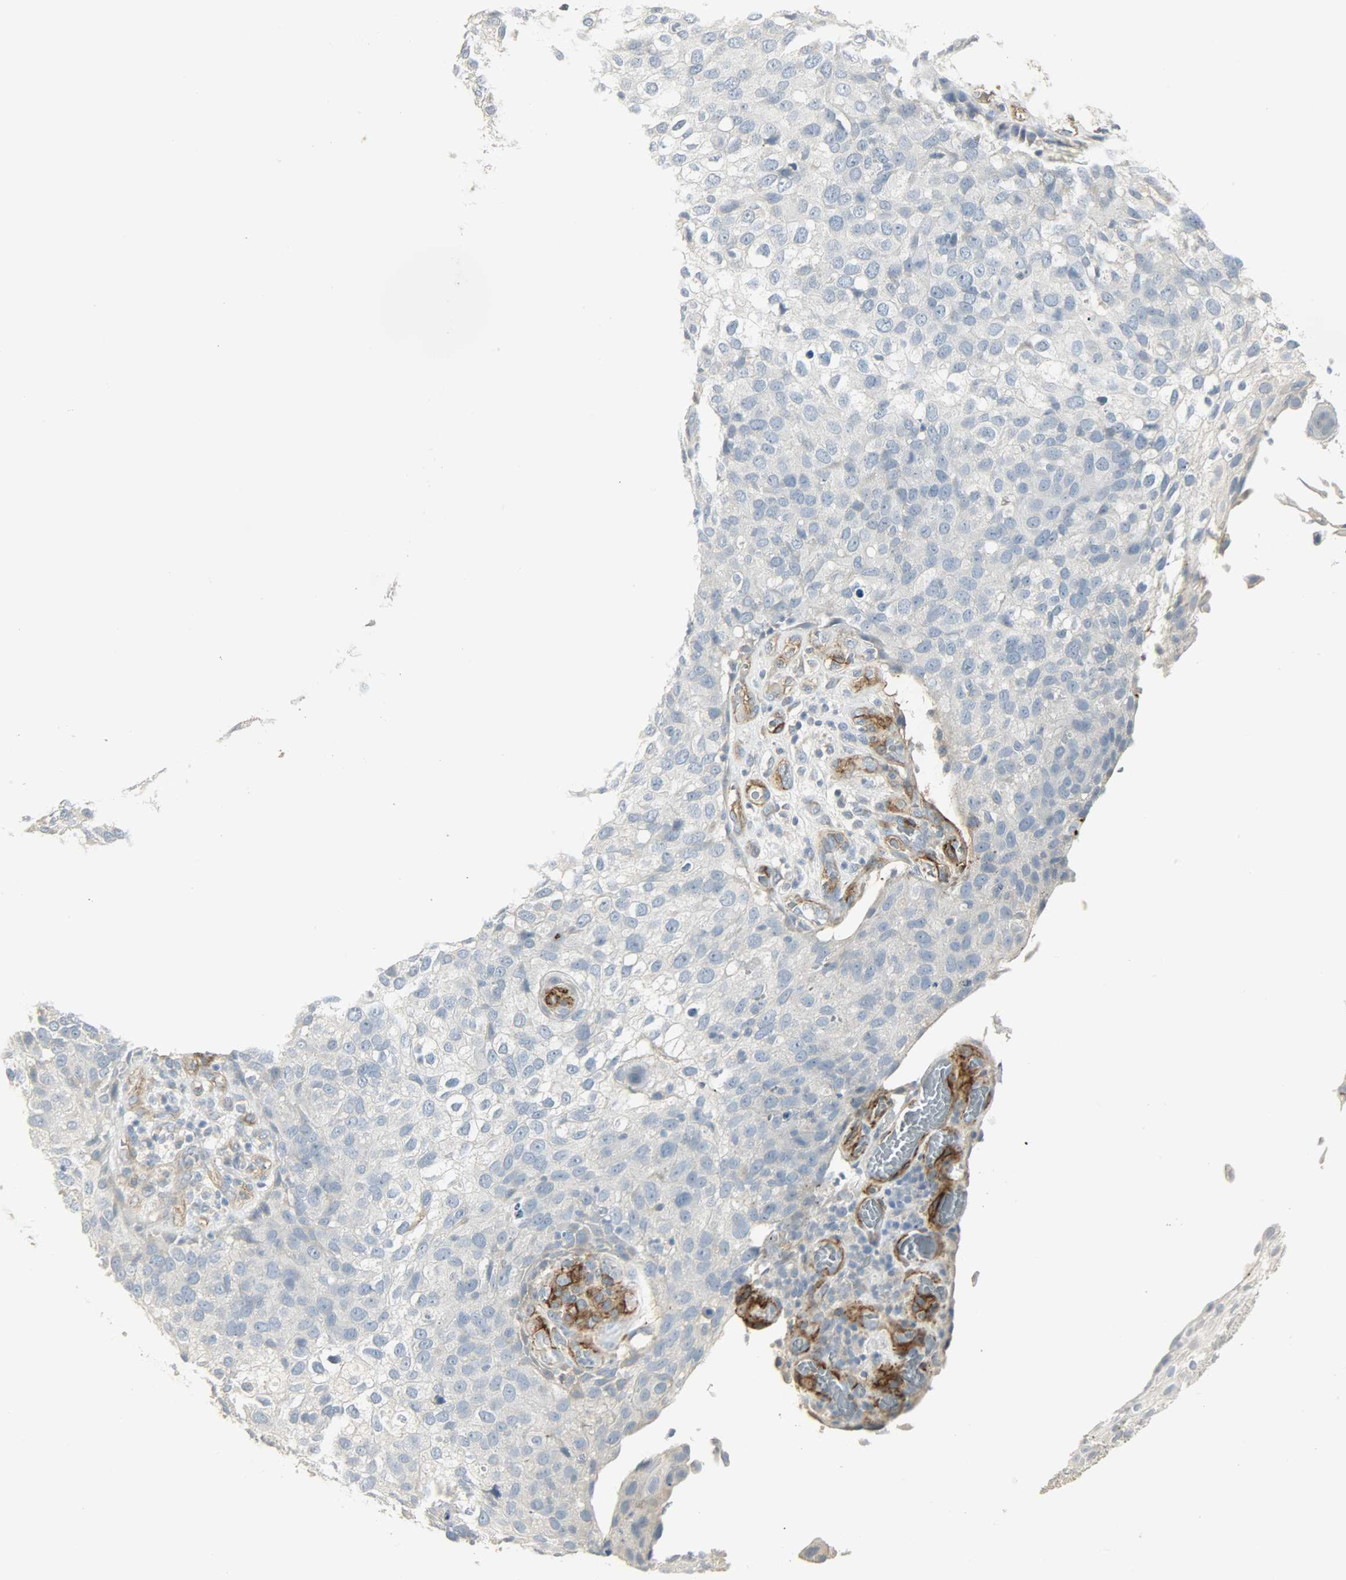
{"staining": {"intensity": "negative", "quantity": "none", "location": "none"}, "tissue": "skin cancer", "cell_type": "Tumor cells", "image_type": "cancer", "snomed": [{"axis": "morphology", "description": "Squamous cell carcinoma, NOS"}, {"axis": "topography", "description": "Skin"}], "caption": "There is no significant expression in tumor cells of skin cancer.", "gene": "ENPEP", "patient": {"sex": "male", "age": 87}}